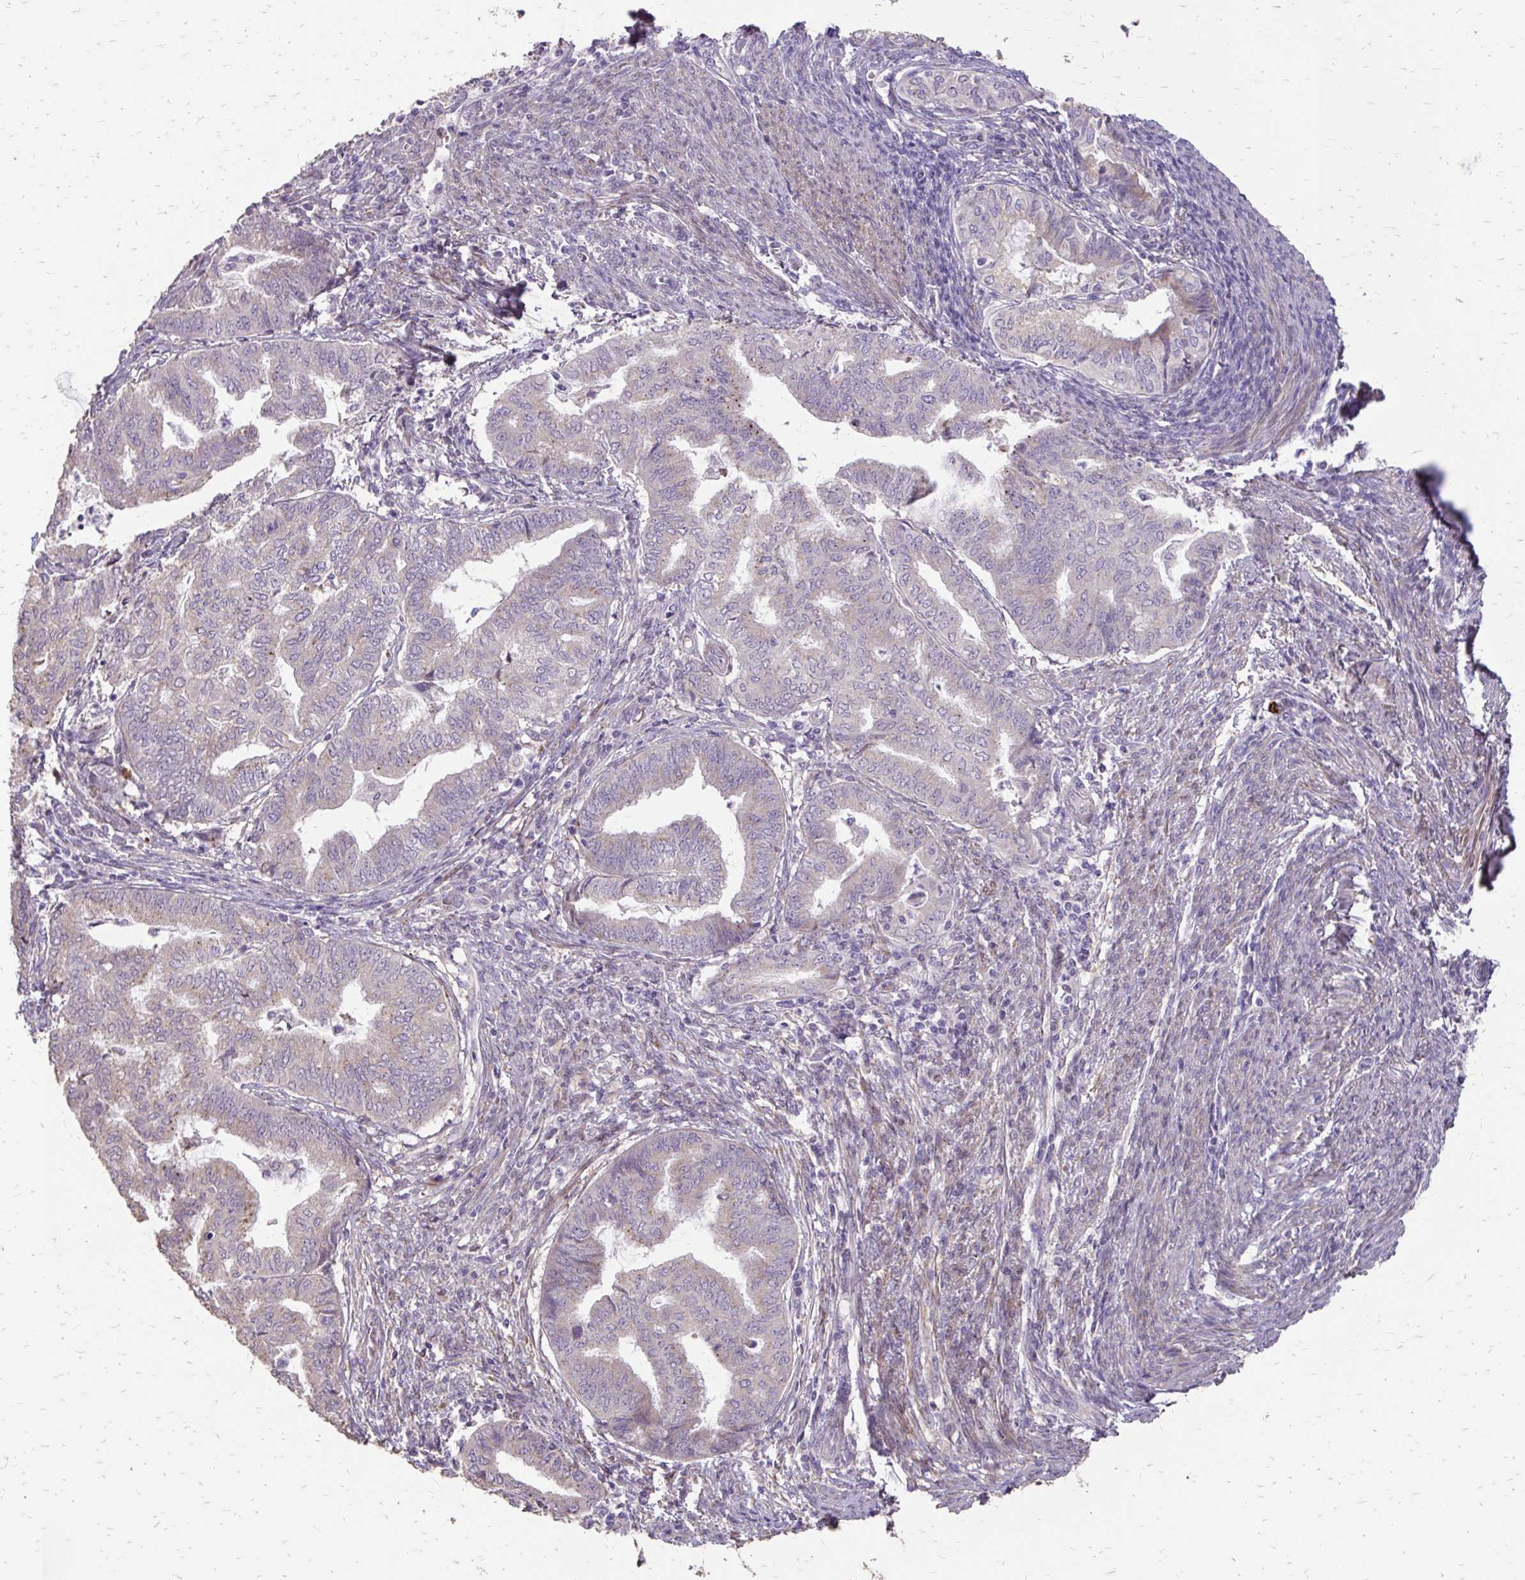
{"staining": {"intensity": "negative", "quantity": "none", "location": "none"}, "tissue": "endometrial cancer", "cell_type": "Tumor cells", "image_type": "cancer", "snomed": [{"axis": "morphology", "description": "Adenocarcinoma, NOS"}, {"axis": "topography", "description": "Endometrium"}], "caption": "A high-resolution photomicrograph shows IHC staining of adenocarcinoma (endometrial), which reveals no significant staining in tumor cells. The staining is performed using DAB brown chromogen with nuclei counter-stained in using hematoxylin.", "gene": "MYORG", "patient": {"sex": "female", "age": 79}}